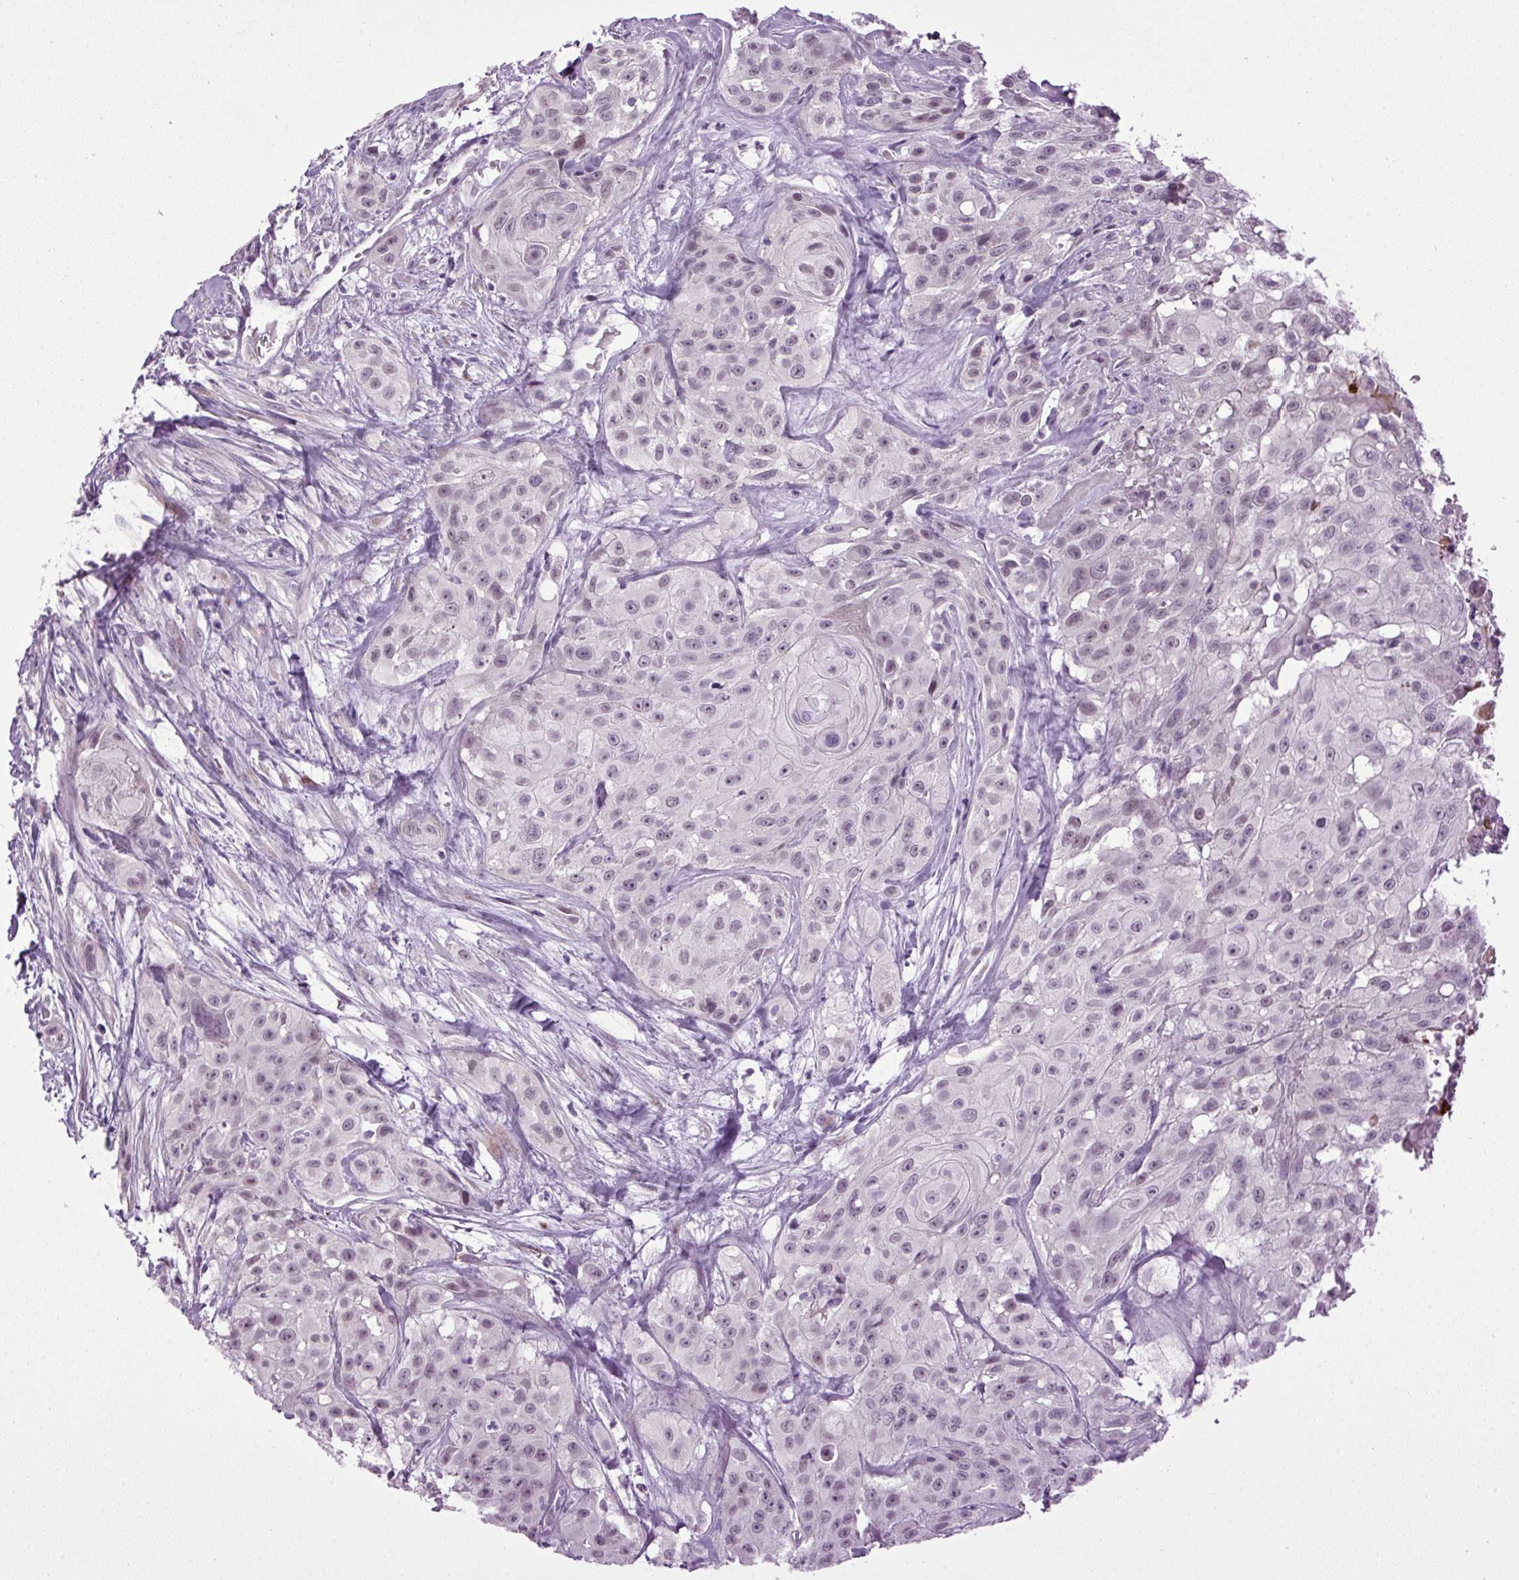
{"staining": {"intensity": "weak", "quantity": "25%-75%", "location": "nuclear"}, "tissue": "head and neck cancer", "cell_type": "Tumor cells", "image_type": "cancer", "snomed": [{"axis": "morphology", "description": "Squamous cell carcinoma, NOS"}, {"axis": "topography", "description": "Head-Neck"}], "caption": "Weak nuclear expression for a protein is seen in about 25%-75% of tumor cells of head and neck cancer using immunohistochemistry (IHC).", "gene": "A1CF", "patient": {"sex": "male", "age": 83}}